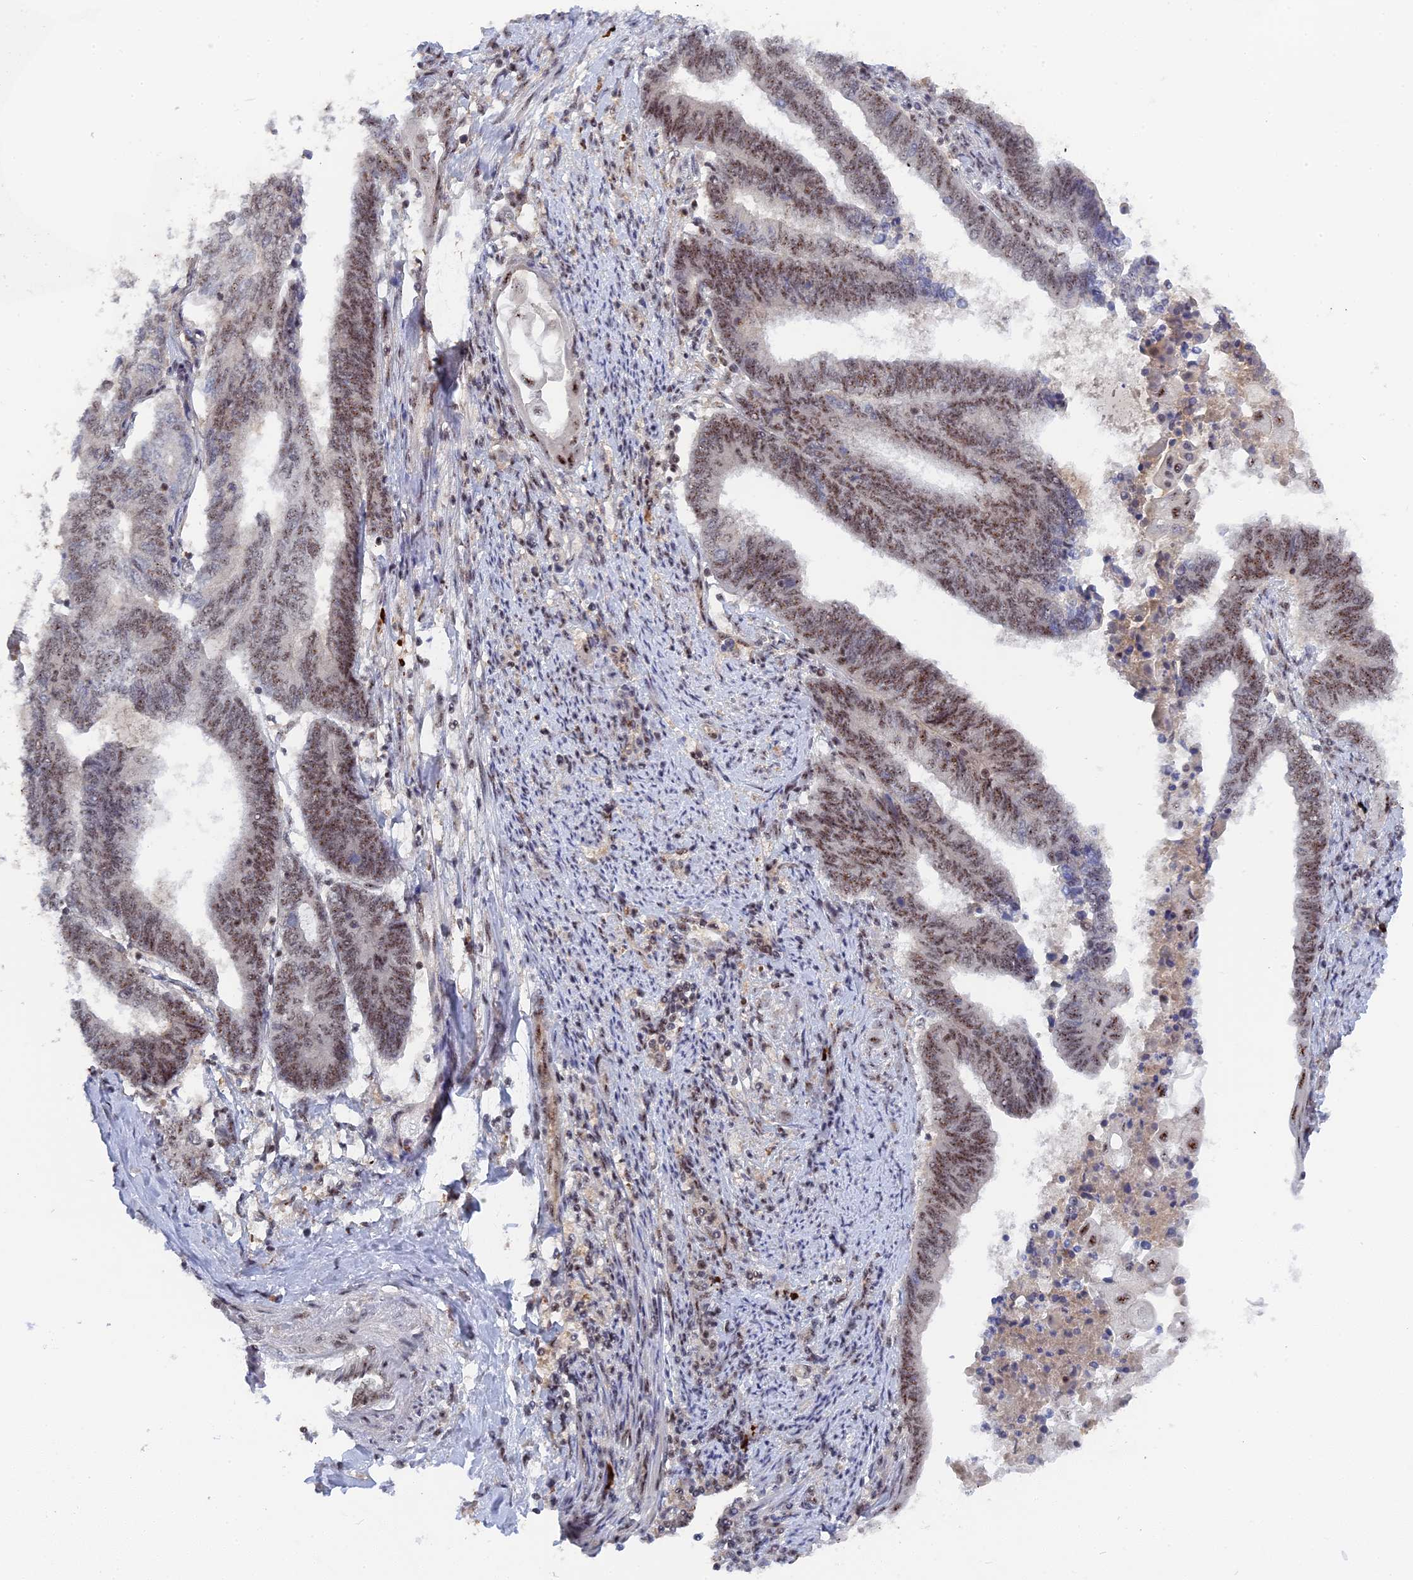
{"staining": {"intensity": "moderate", "quantity": ">75%", "location": "nuclear"}, "tissue": "endometrial cancer", "cell_type": "Tumor cells", "image_type": "cancer", "snomed": [{"axis": "morphology", "description": "Adenocarcinoma, NOS"}, {"axis": "topography", "description": "Uterus"}, {"axis": "topography", "description": "Endometrium"}], "caption": "The photomicrograph demonstrates a brown stain indicating the presence of a protein in the nuclear of tumor cells in endometrial cancer (adenocarcinoma).", "gene": "TAB1", "patient": {"sex": "female", "age": 70}}